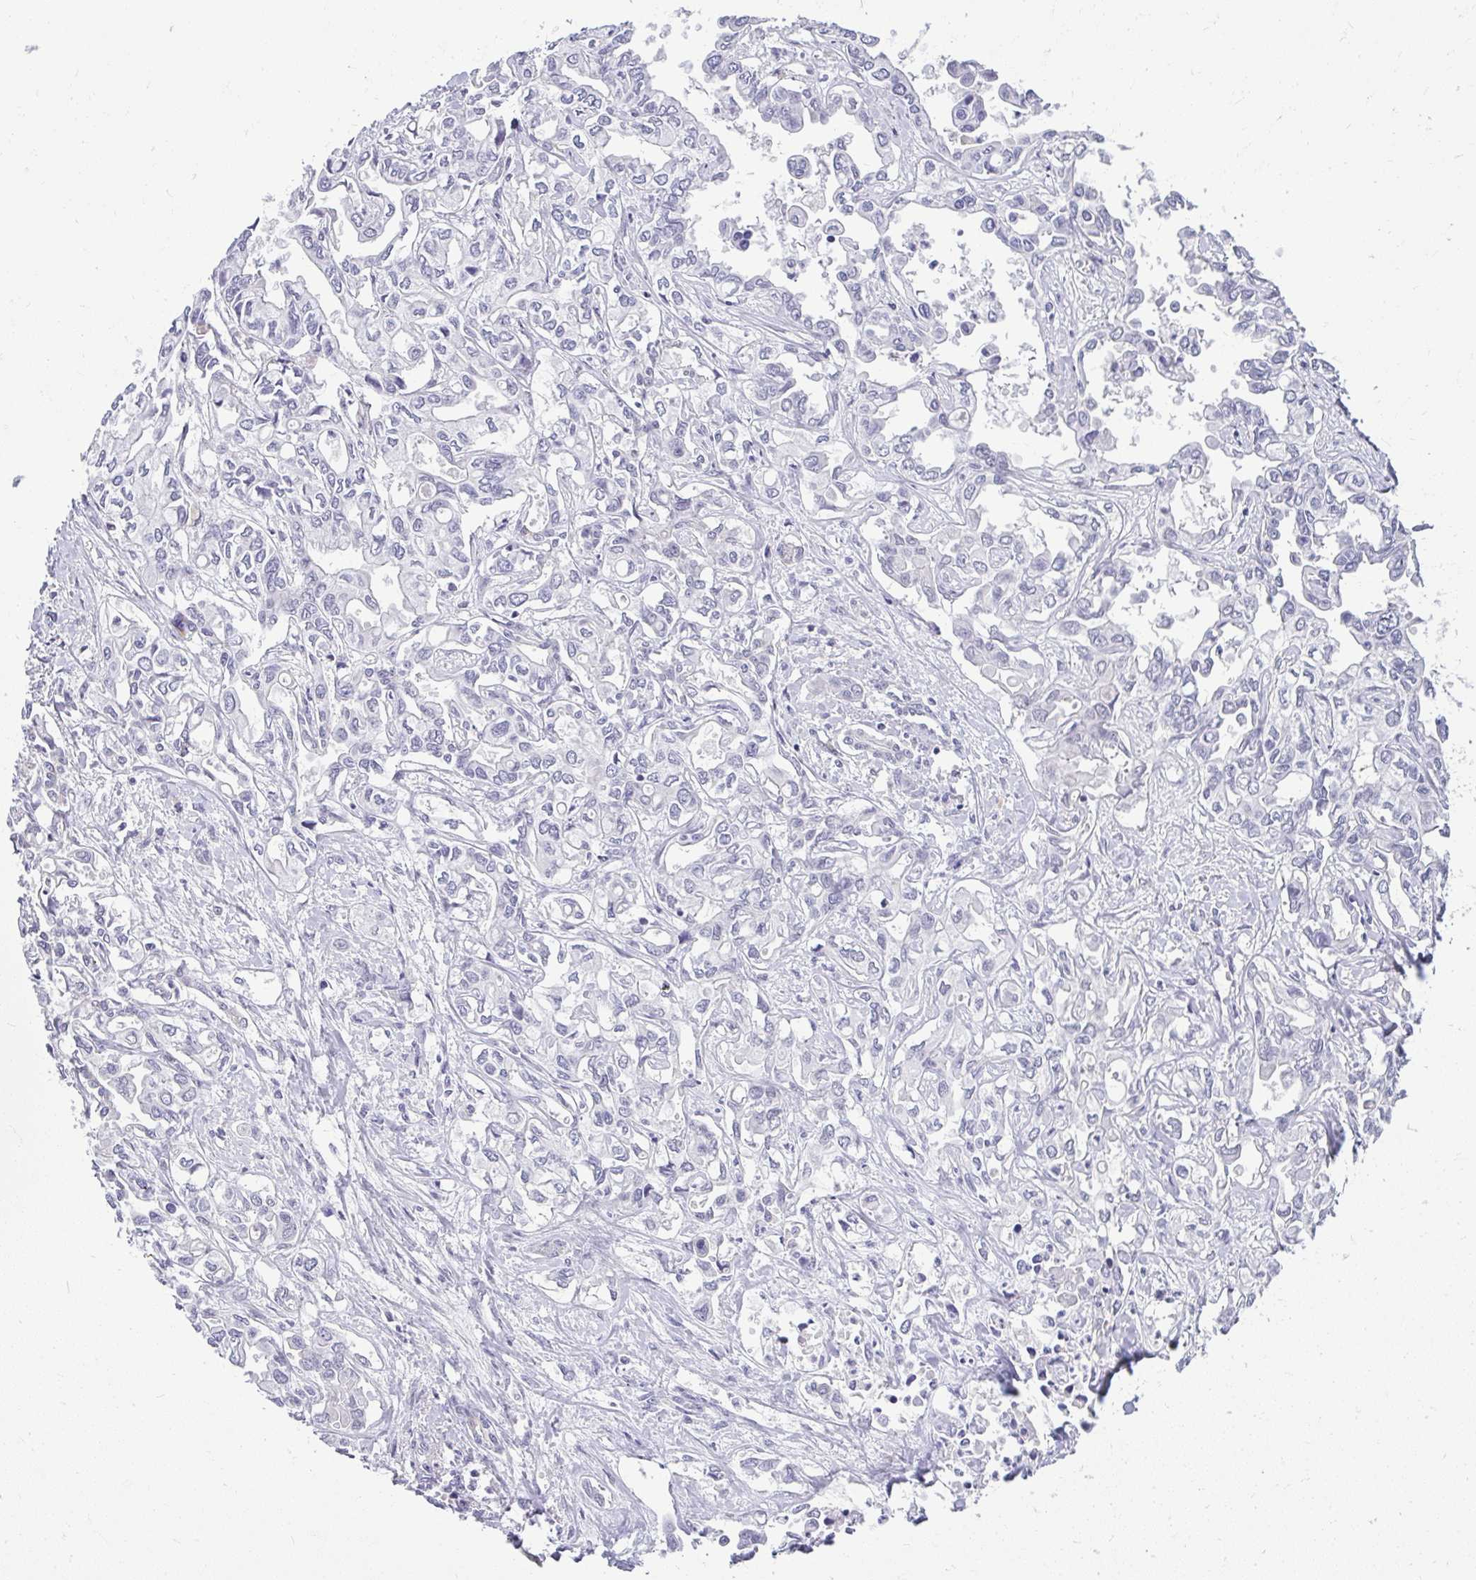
{"staining": {"intensity": "negative", "quantity": "none", "location": "none"}, "tissue": "liver cancer", "cell_type": "Tumor cells", "image_type": "cancer", "snomed": [{"axis": "morphology", "description": "Cholangiocarcinoma"}, {"axis": "topography", "description": "Liver"}], "caption": "High power microscopy image of an immunohistochemistry (IHC) image of liver cholangiocarcinoma, revealing no significant positivity in tumor cells. The staining was performed using DAB to visualize the protein expression in brown, while the nuclei were stained in blue with hematoxylin (Magnification: 20x).", "gene": "TEX33", "patient": {"sex": "female", "age": 64}}